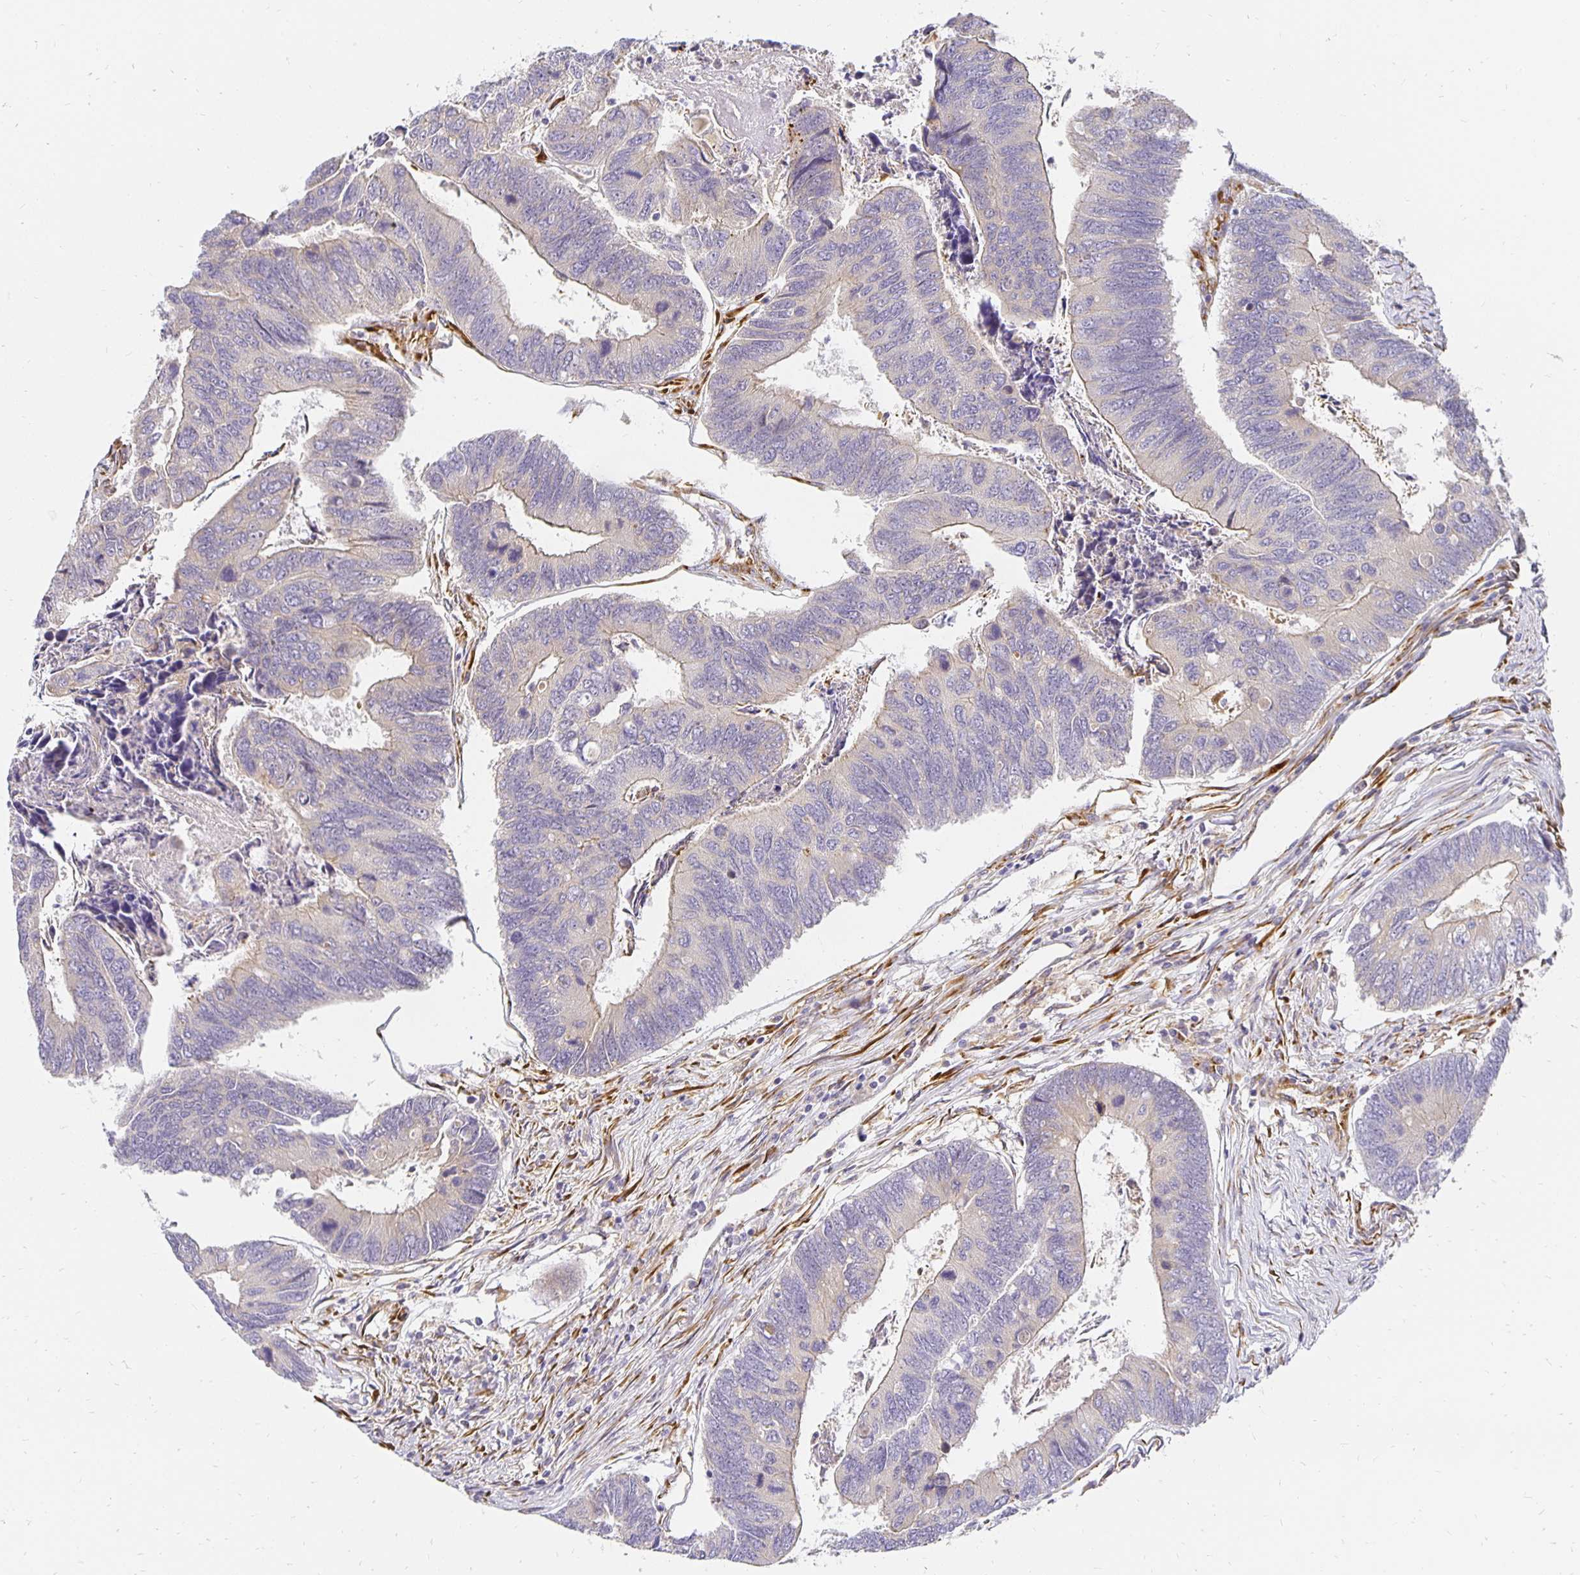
{"staining": {"intensity": "weak", "quantity": "<25%", "location": "cytoplasmic/membranous"}, "tissue": "colorectal cancer", "cell_type": "Tumor cells", "image_type": "cancer", "snomed": [{"axis": "morphology", "description": "Adenocarcinoma, NOS"}, {"axis": "topography", "description": "Colon"}], "caption": "Tumor cells are negative for protein expression in human adenocarcinoma (colorectal).", "gene": "PLOD1", "patient": {"sex": "female", "age": 67}}